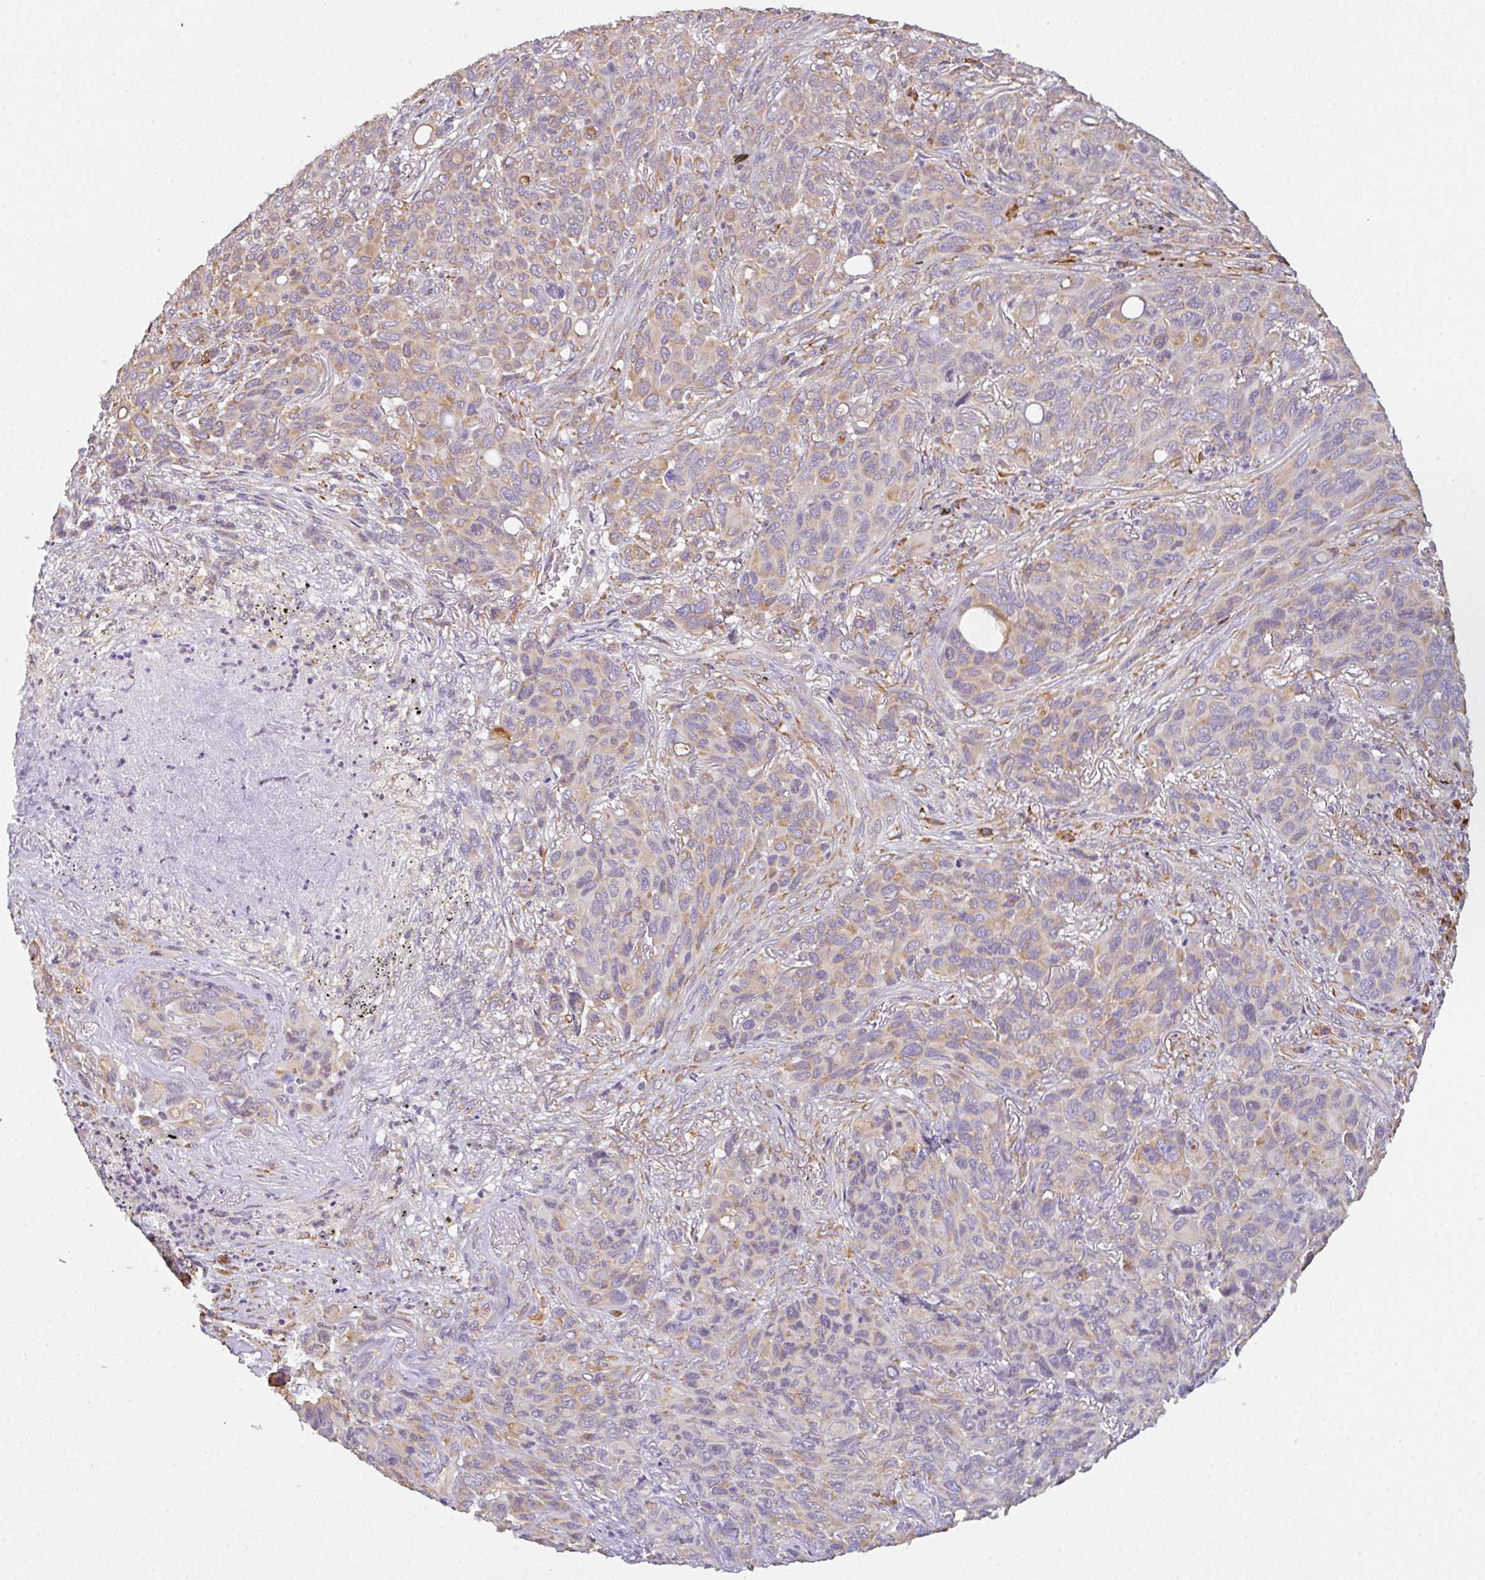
{"staining": {"intensity": "weak", "quantity": "25%-75%", "location": "cytoplasmic/membranous"}, "tissue": "melanoma", "cell_type": "Tumor cells", "image_type": "cancer", "snomed": [{"axis": "morphology", "description": "Malignant melanoma, Metastatic site"}, {"axis": "topography", "description": "Lung"}], "caption": "The immunohistochemical stain highlights weak cytoplasmic/membranous expression in tumor cells of malignant melanoma (metastatic site) tissue. (Brightfield microscopy of DAB IHC at high magnification).", "gene": "DOK4", "patient": {"sex": "male", "age": 48}}